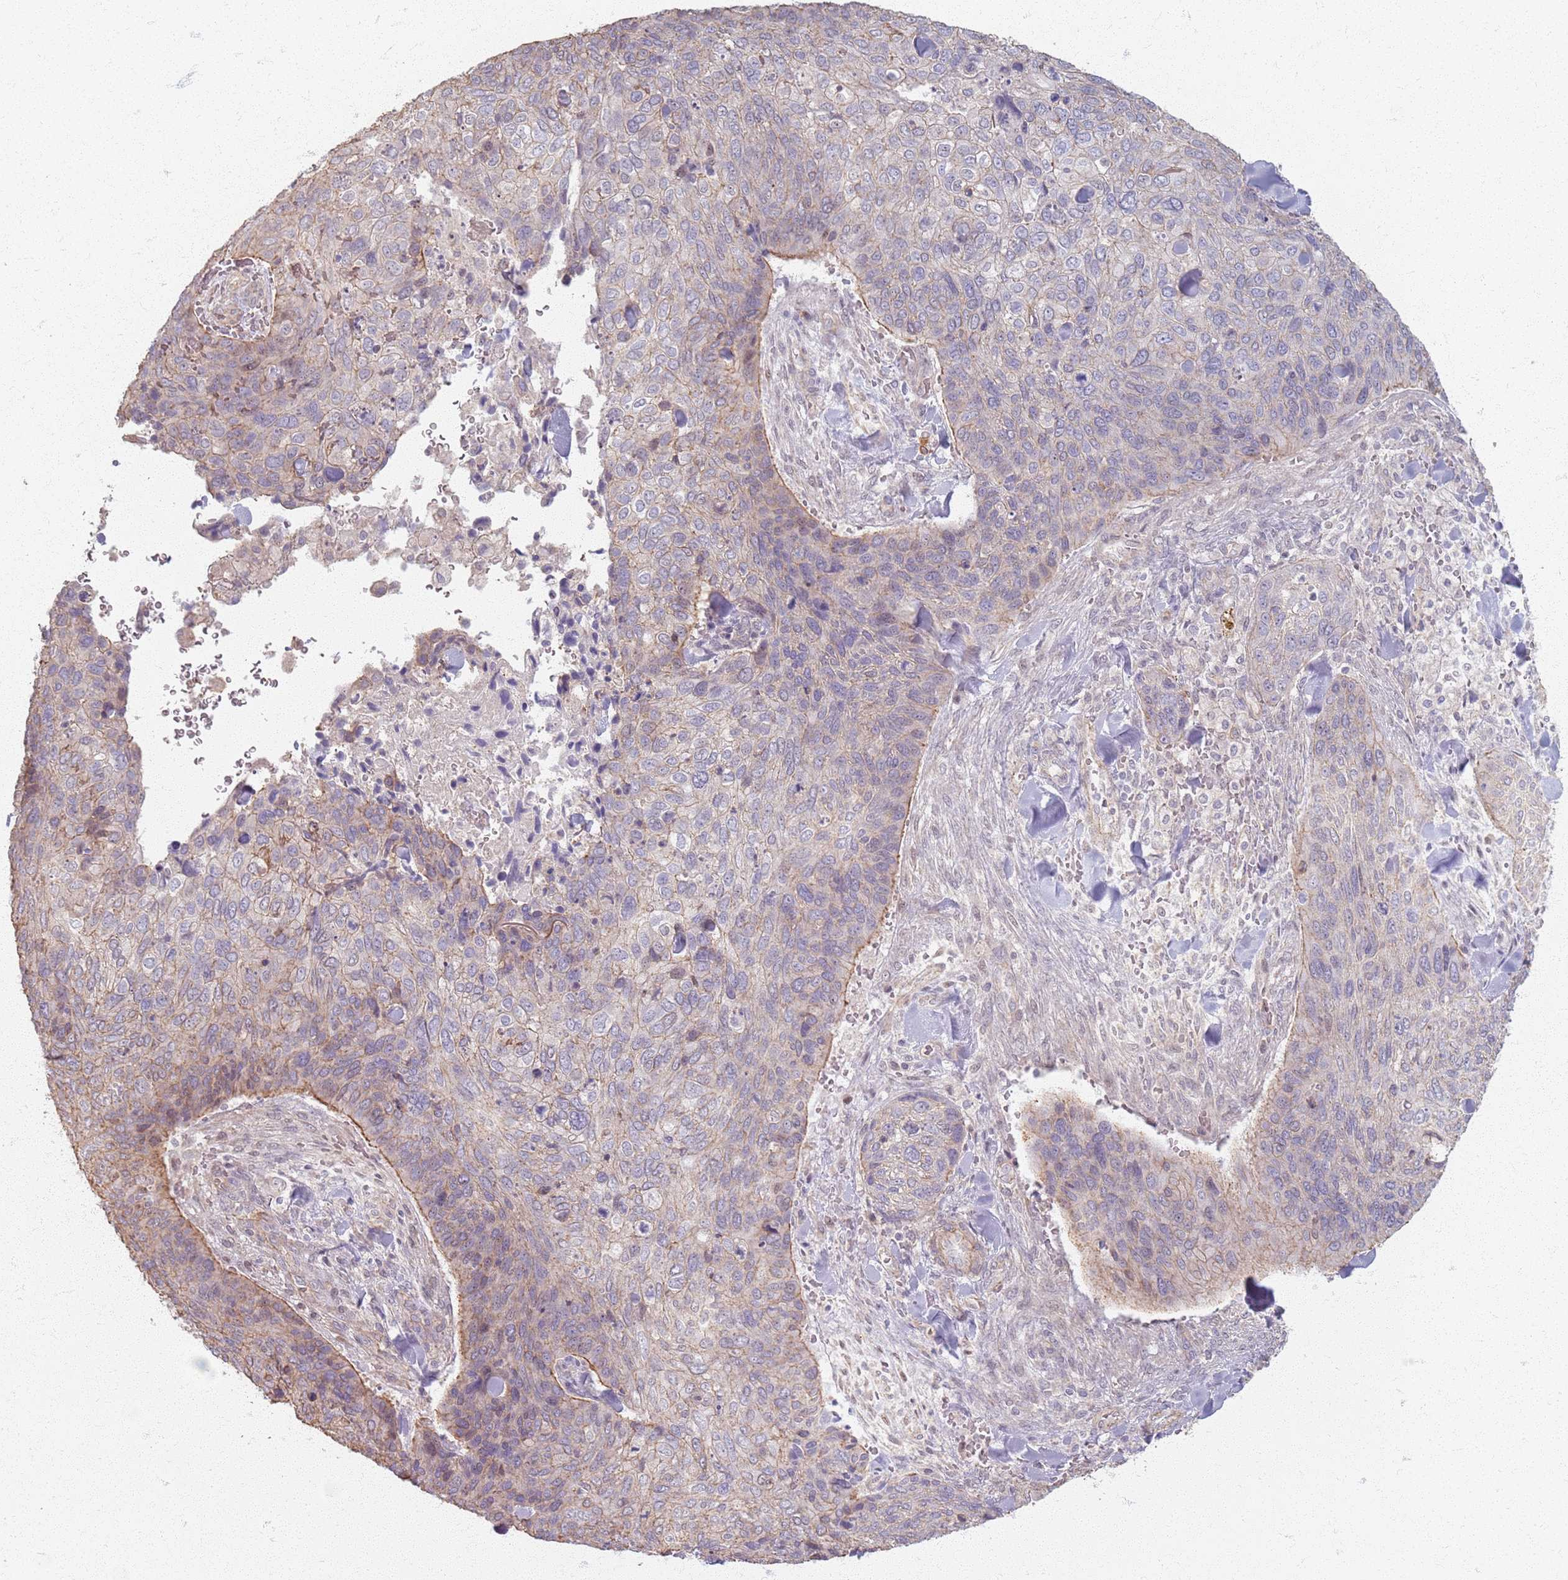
{"staining": {"intensity": "weak", "quantity": "<25%", "location": "cytoplasmic/membranous"}, "tissue": "skin cancer", "cell_type": "Tumor cells", "image_type": "cancer", "snomed": [{"axis": "morphology", "description": "Basal cell carcinoma"}, {"axis": "topography", "description": "Skin"}], "caption": "Skin cancer was stained to show a protein in brown. There is no significant positivity in tumor cells.", "gene": "KCNA5", "patient": {"sex": "female", "age": 74}}